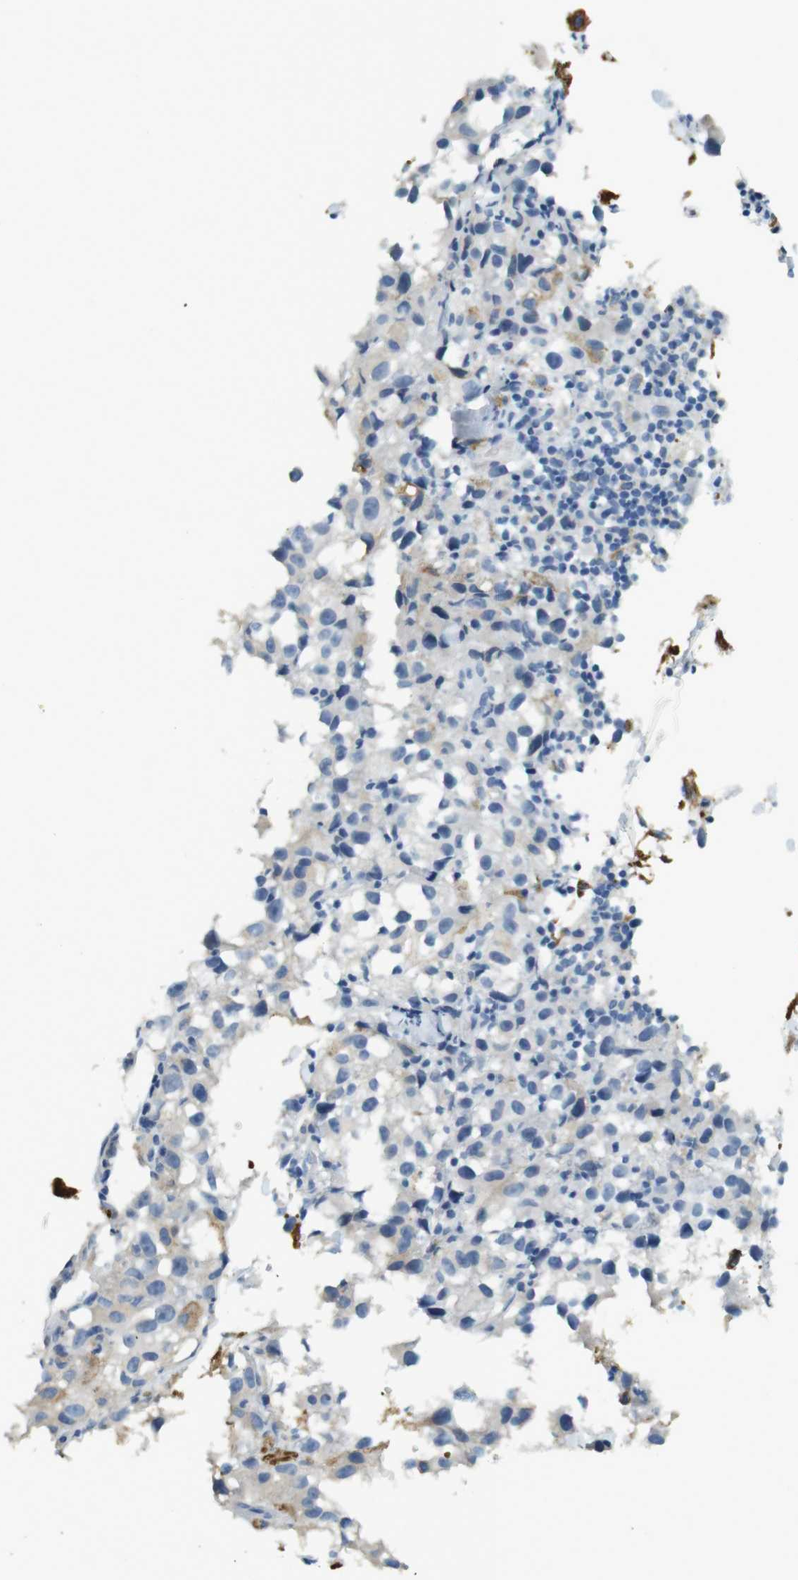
{"staining": {"intensity": "negative", "quantity": "none", "location": "none"}, "tissue": "melanoma", "cell_type": "Tumor cells", "image_type": "cancer", "snomed": [{"axis": "morphology", "description": "Malignant melanoma, NOS"}, {"axis": "topography", "description": "Skin"}], "caption": "A micrograph of human melanoma is negative for staining in tumor cells. (DAB immunohistochemistry (IHC) visualized using brightfield microscopy, high magnification).", "gene": "LRRK2", "patient": {"sex": "female", "age": 104}}